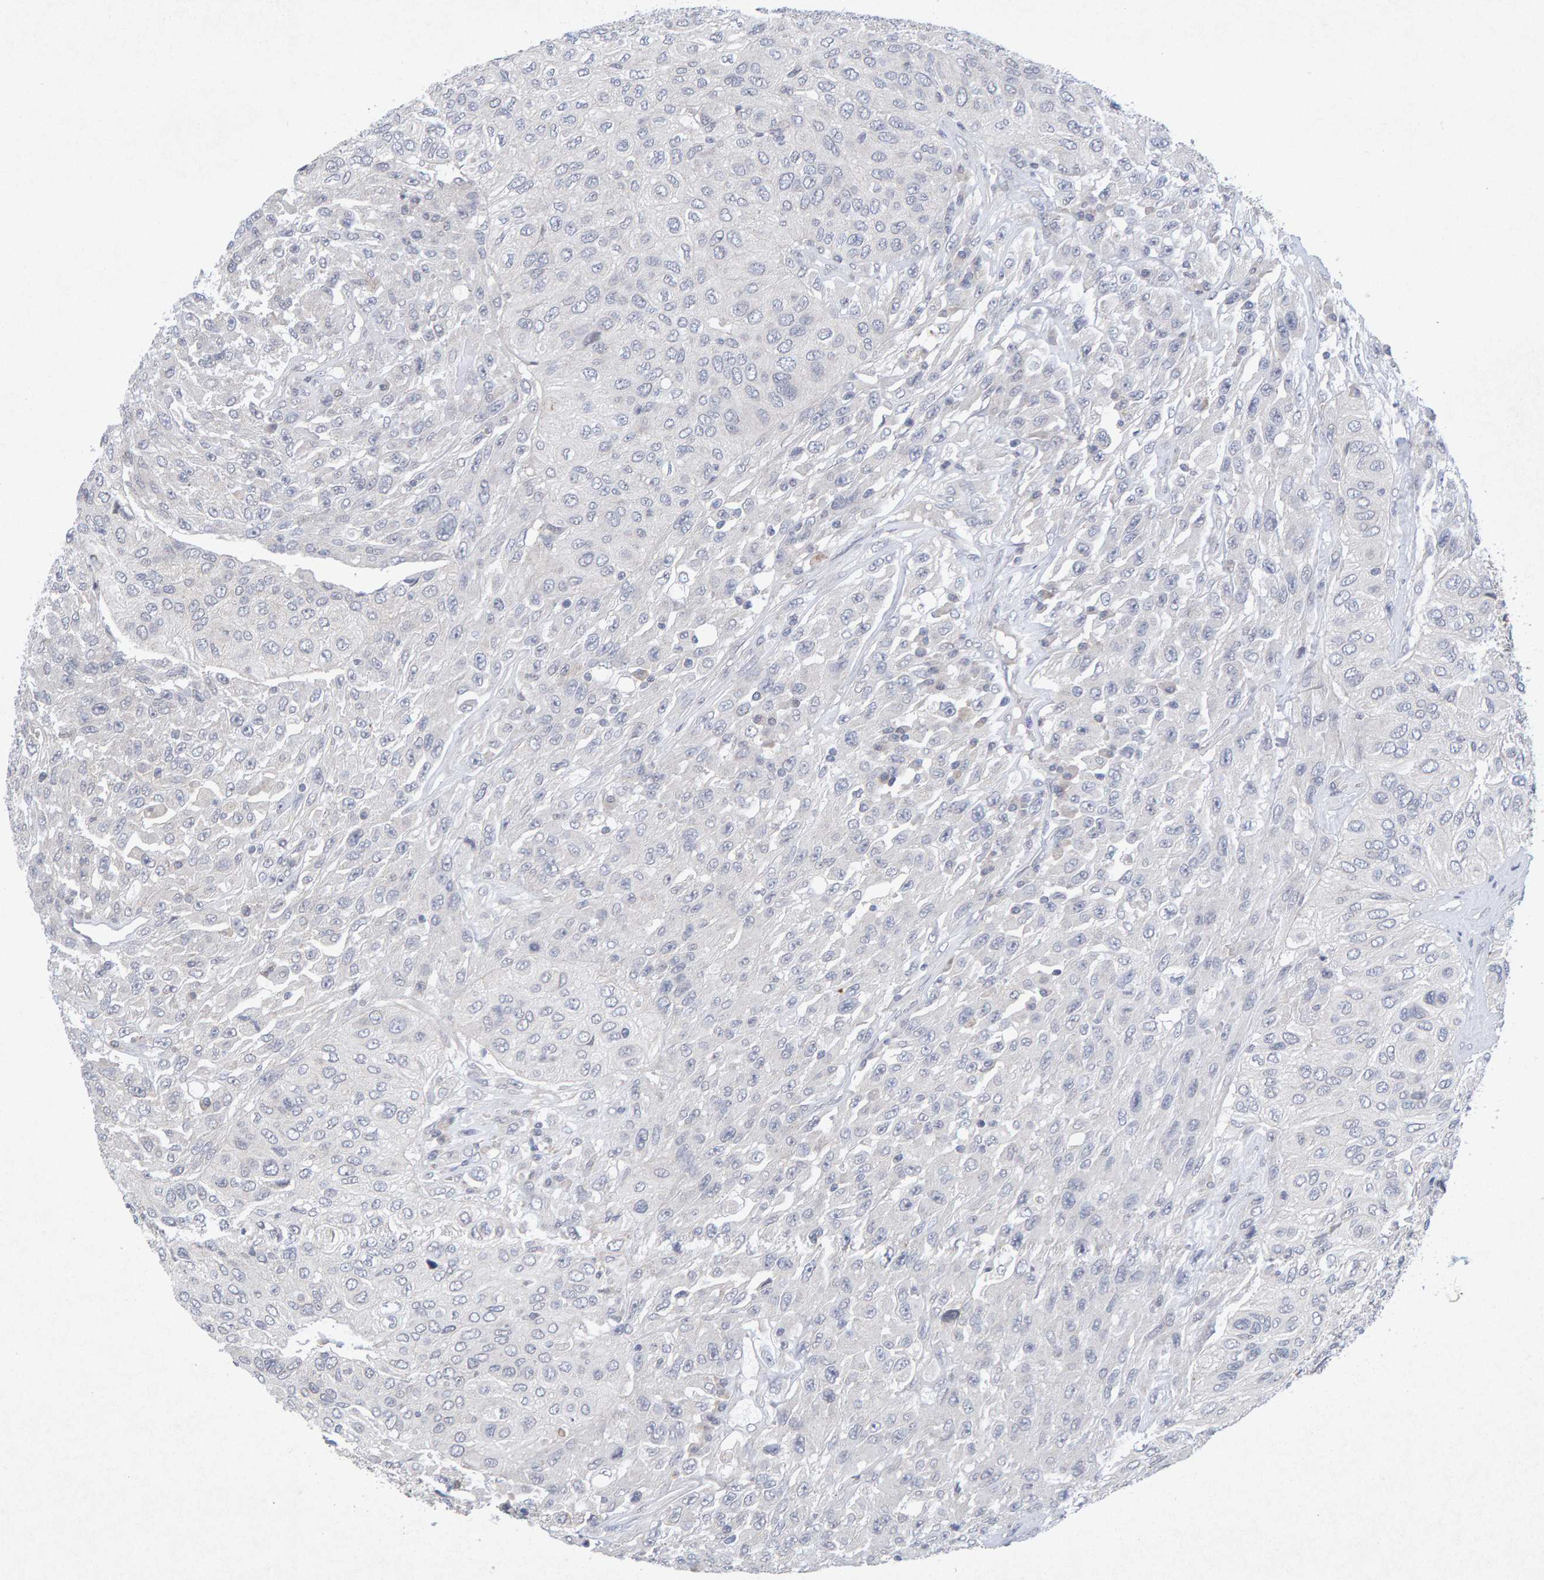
{"staining": {"intensity": "negative", "quantity": "none", "location": "none"}, "tissue": "urothelial cancer", "cell_type": "Tumor cells", "image_type": "cancer", "snomed": [{"axis": "morphology", "description": "Urothelial carcinoma, High grade"}, {"axis": "topography", "description": "Urinary bladder"}], "caption": "This is an immunohistochemistry (IHC) image of high-grade urothelial carcinoma. There is no expression in tumor cells.", "gene": "CDH2", "patient": {"sex": "male", "age": 66}}